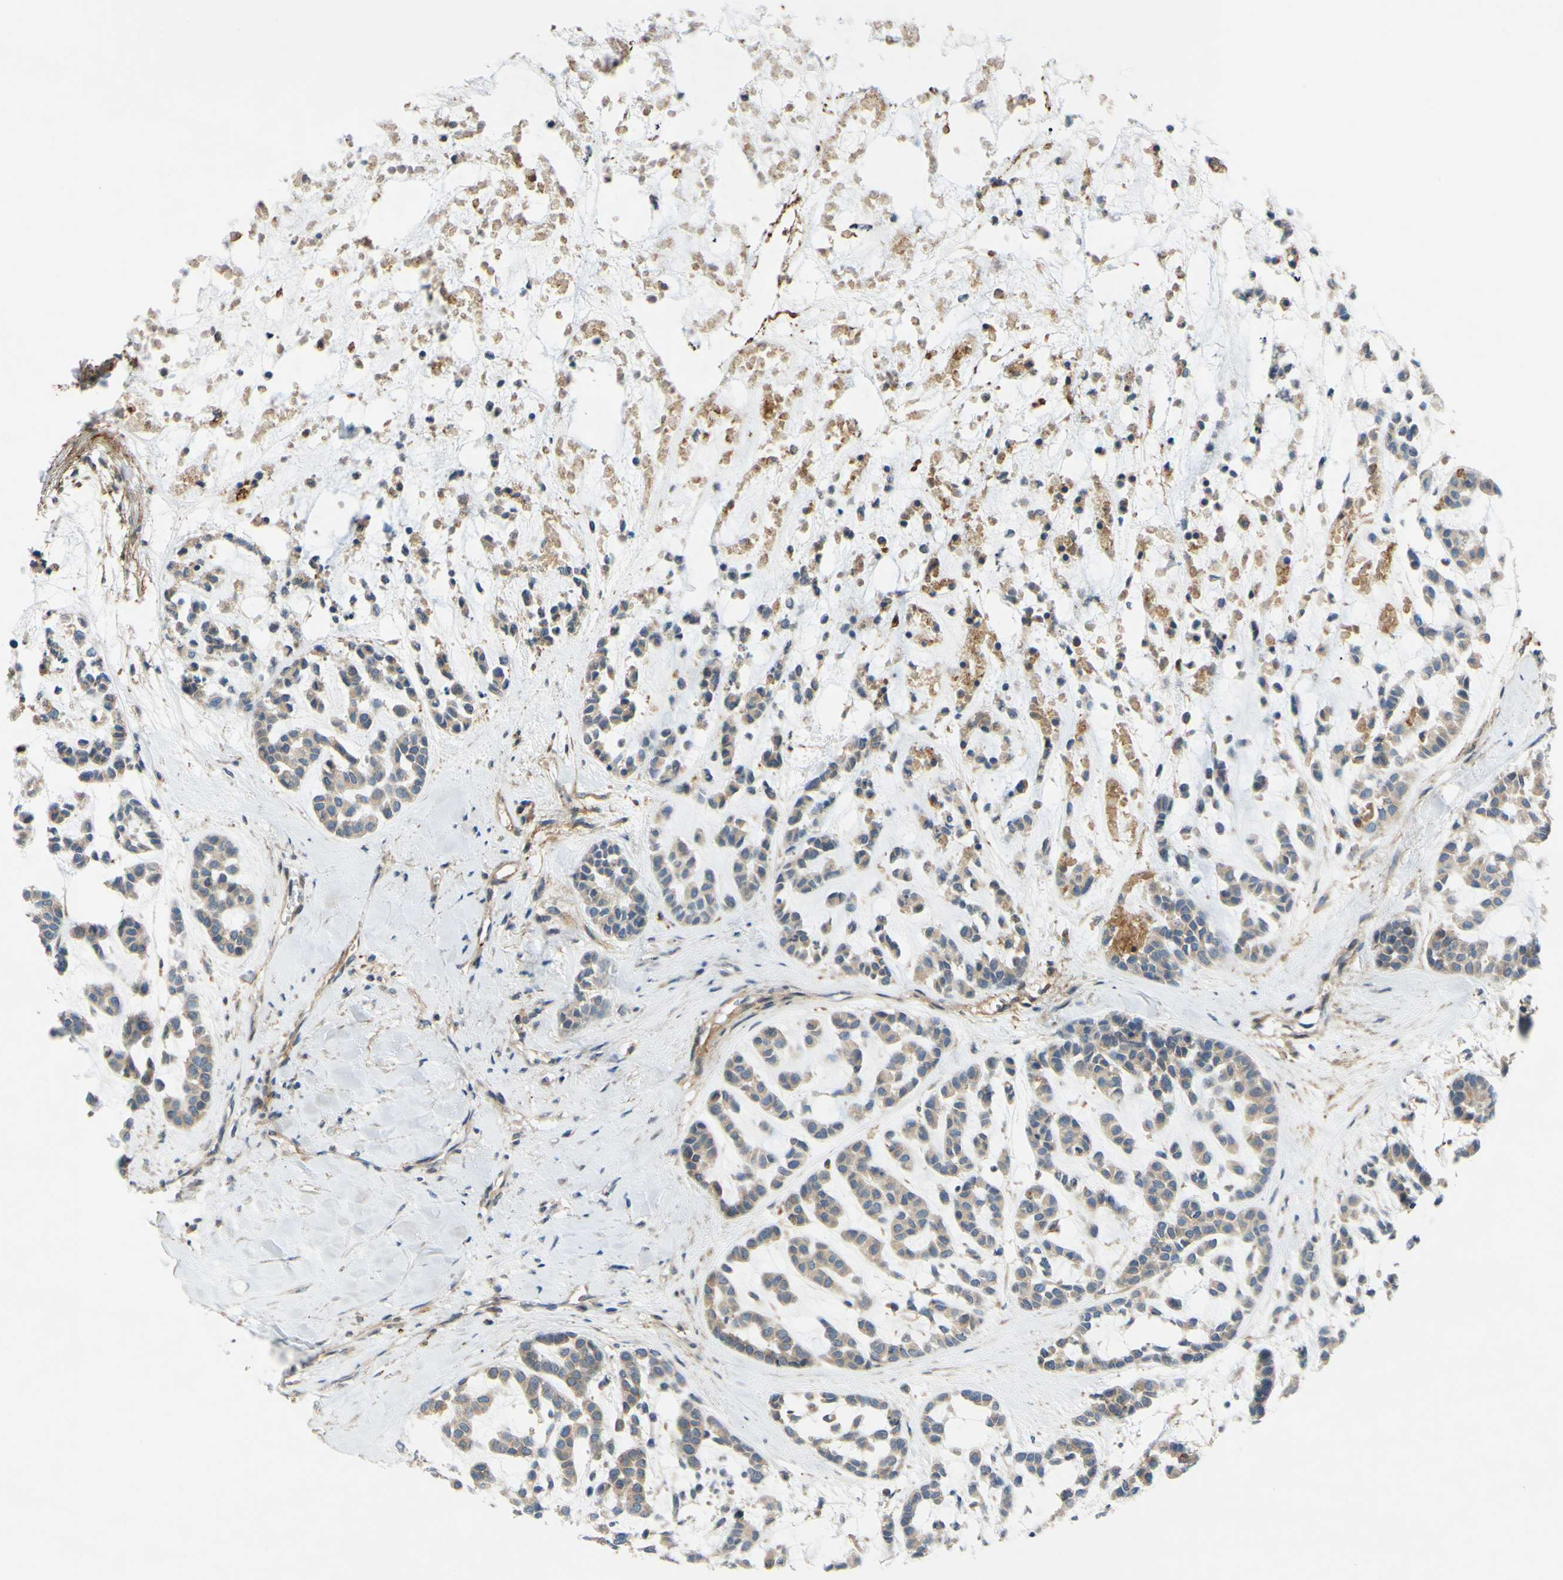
{"staining": {"intensity": "weak", "quantity": ">75%", "location": "cytoplasmic/membranous"}, "tissue": "head and neck cancer", "cell_type": "Tumor cells", "image_type": "cancer", "snomed": [{"axis": "morphology", "description": "Adenocarcinoma, NOS"}, {"axis": "morphology", "description": "Adenoma, NOS"}, {"axis": "topography", "description": "Head-Neck"}], "caption": "Immunohistochemistry micrograph of neoplastic tissue: human adenoma (head and neck) stained using immunohistochemistry reveals low levels of weak protein expression localized specifically in the cytoplasmic/membranous of tumor cells, appearing as a cytoplasmic/membranous brown color.", "gene": "POR", "patient": {"sex": "female", "age": 55}}